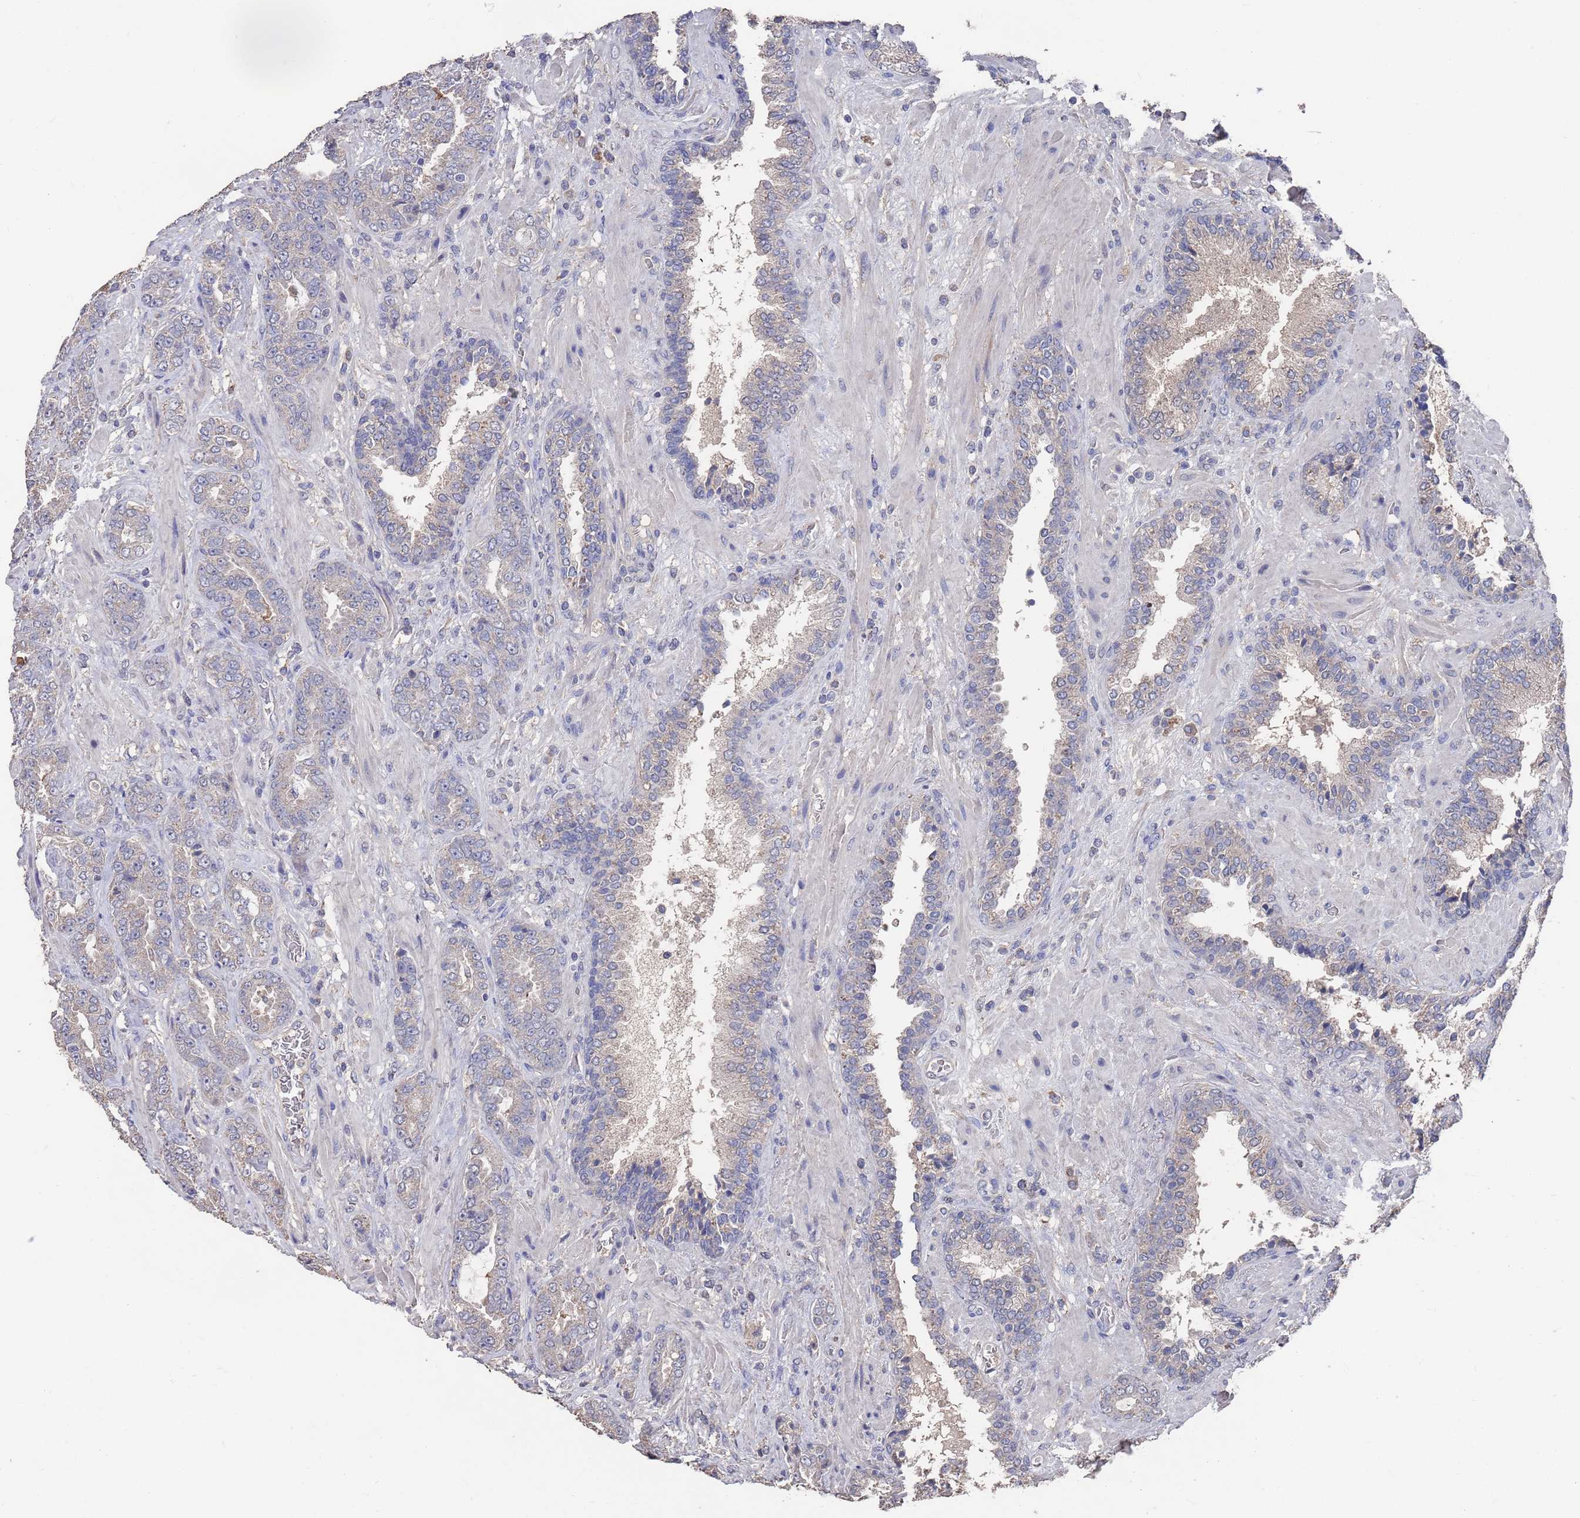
{"staining": {"intensity": "negative", "quantity": "none", "location": "none"}, "tissue": "prostate cancer", "cell_type": "Tumor cells", "image_type": "cancer", "snomed": [{"axis": "morphology", "description": "Adenocarcinoma, High grade"}, {"axis": "topography", "description": "Prostate"}], "caption": "Image shows no significant protein expression in tumor cells of prostate adenocarcinoma (high-grade). (Brightfield microscopy of DAB immunohistochemistry at high magnification).", "gene": "BTBD18", "patient": {"sex": "male", "age": 71}}